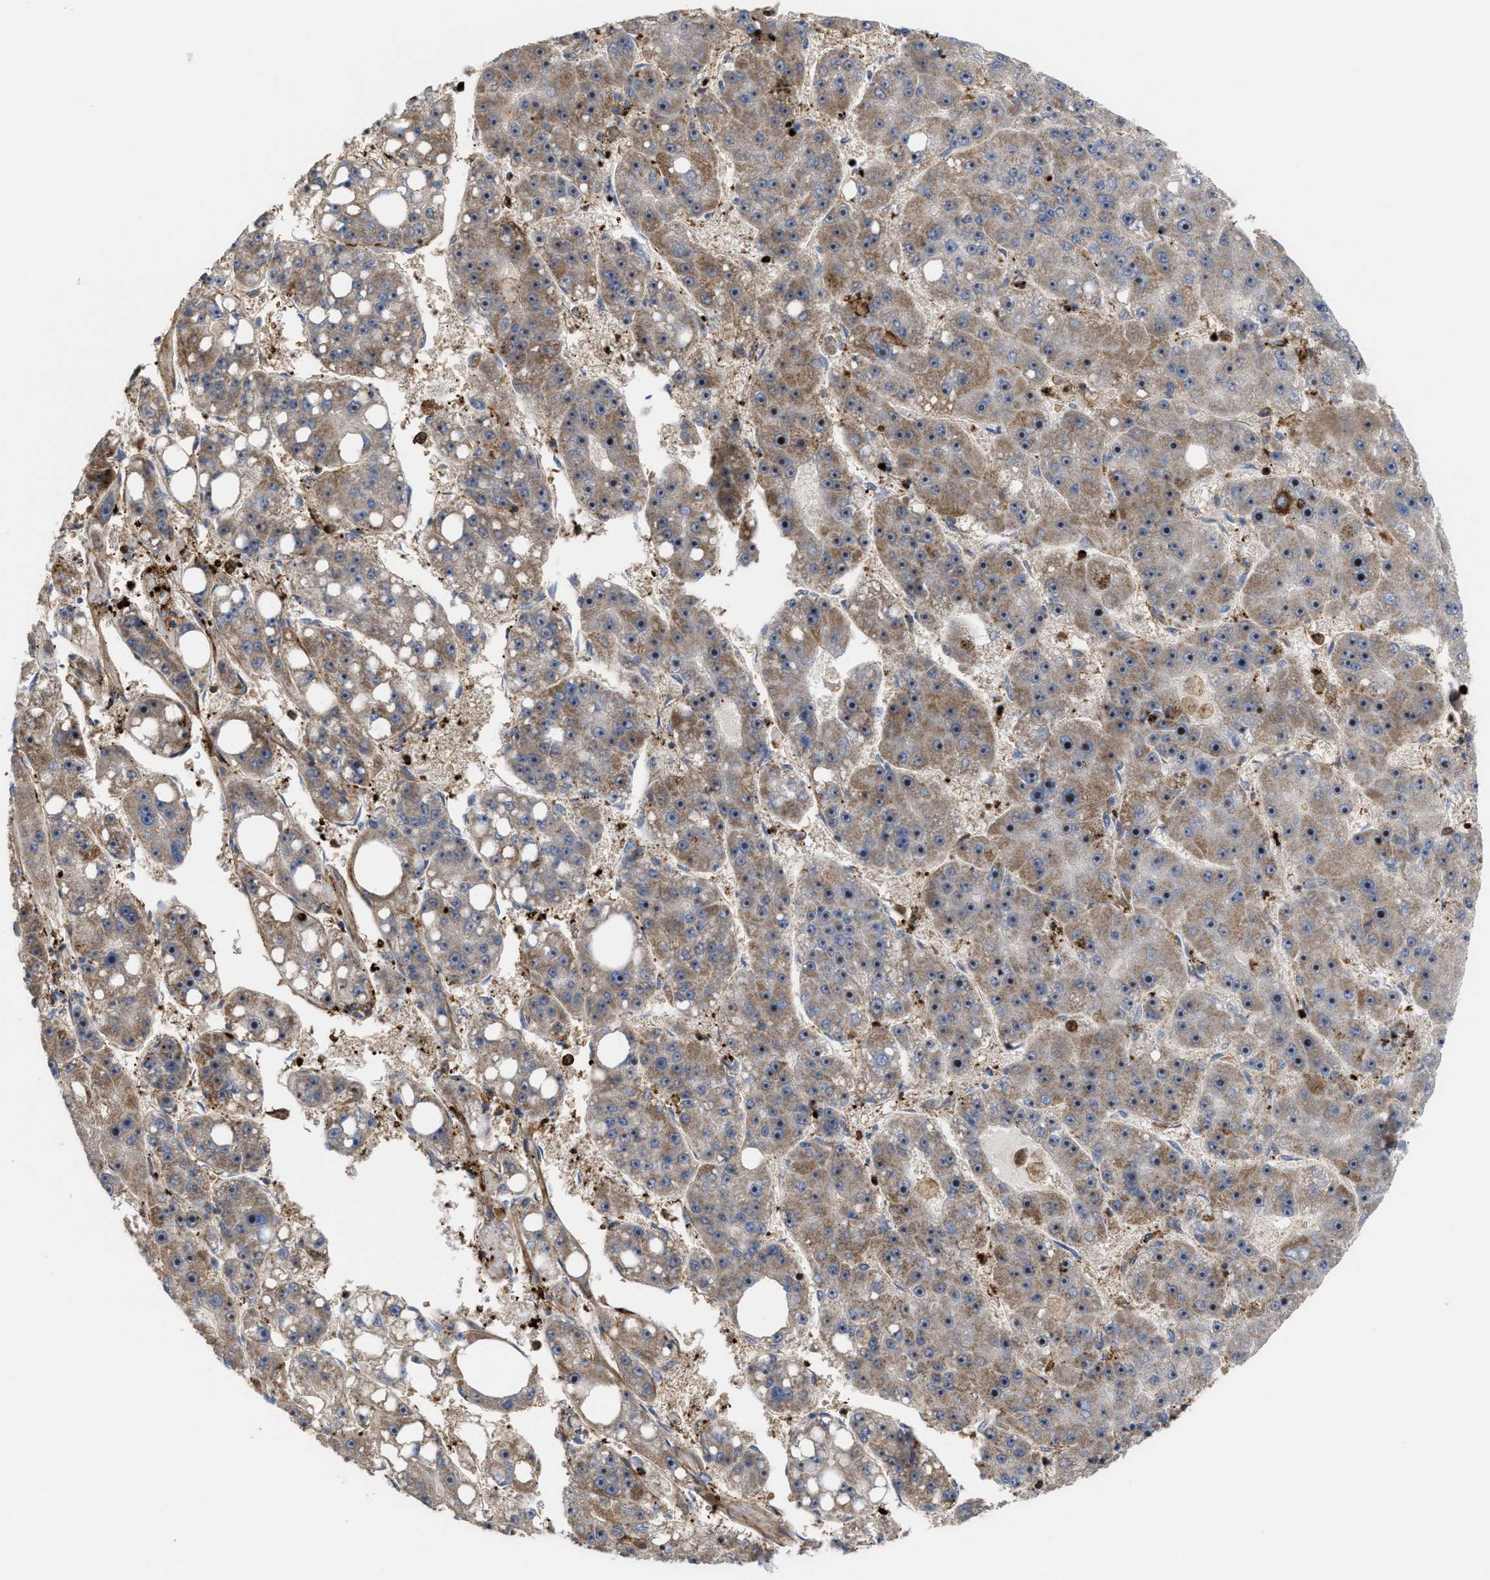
{"staining": {"intensity": "moderate", "quantity": ">75%", "location": "cytoplasmic/membranous,nuclear"}, "tissue": "liver cancer", "cell_type": "Tumor cells", "image_type": "cancer", "snomed": [{"axis": "morphology", "description": "Carcinoma, Hepatocellular, NOS"}, {"axis": "topography", "description": "Liver"}], "caption": "Liver cancer (hepatocellular carcinoma) stained with DAB (3,3'-diaminobenzidine) immunohistochemistry (IHC) reveals medium levels of moderate cytoplasmic/membranous and nuclear staining in about >75% of tumor cells.", "gene": "PTPRE", "patient": {"sex": "female", "age": 61}}